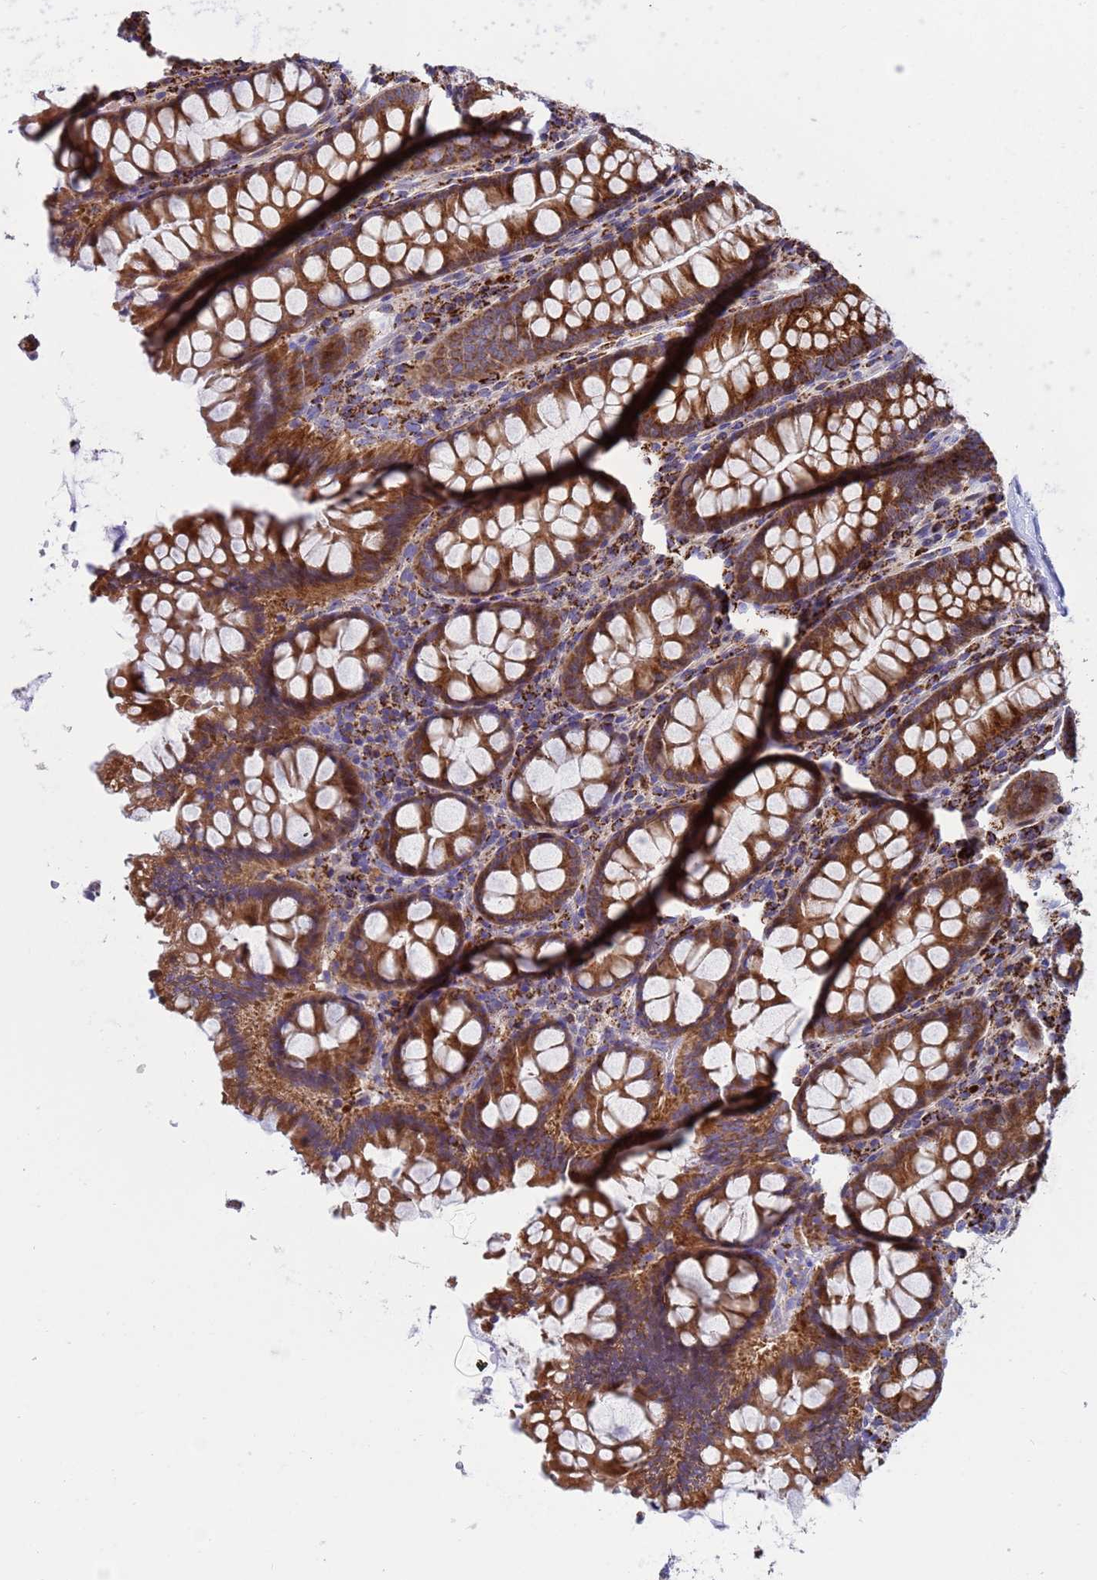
{"staining": {"intensity": "weak", "quantity": ">75%", "location": "cytoplasmic/membranous"}, "tissue": "colon", "cell_type": "Endothelial cells", "image_type": "normal", "snomed": [{"axis": "morphology", "description": "Normal tissue, NOS"}, {"axis": "topography", "description": "Colon"}], "caption": "A histopathology image showing weak cytoplasmic/membranous positivity in approximately >75% of endothelial cells in normal colon, as visualized by brown immunohistochemical staining.", "gene": "TUBGCP3", "patient": {"sex": "female", "age": 79}}